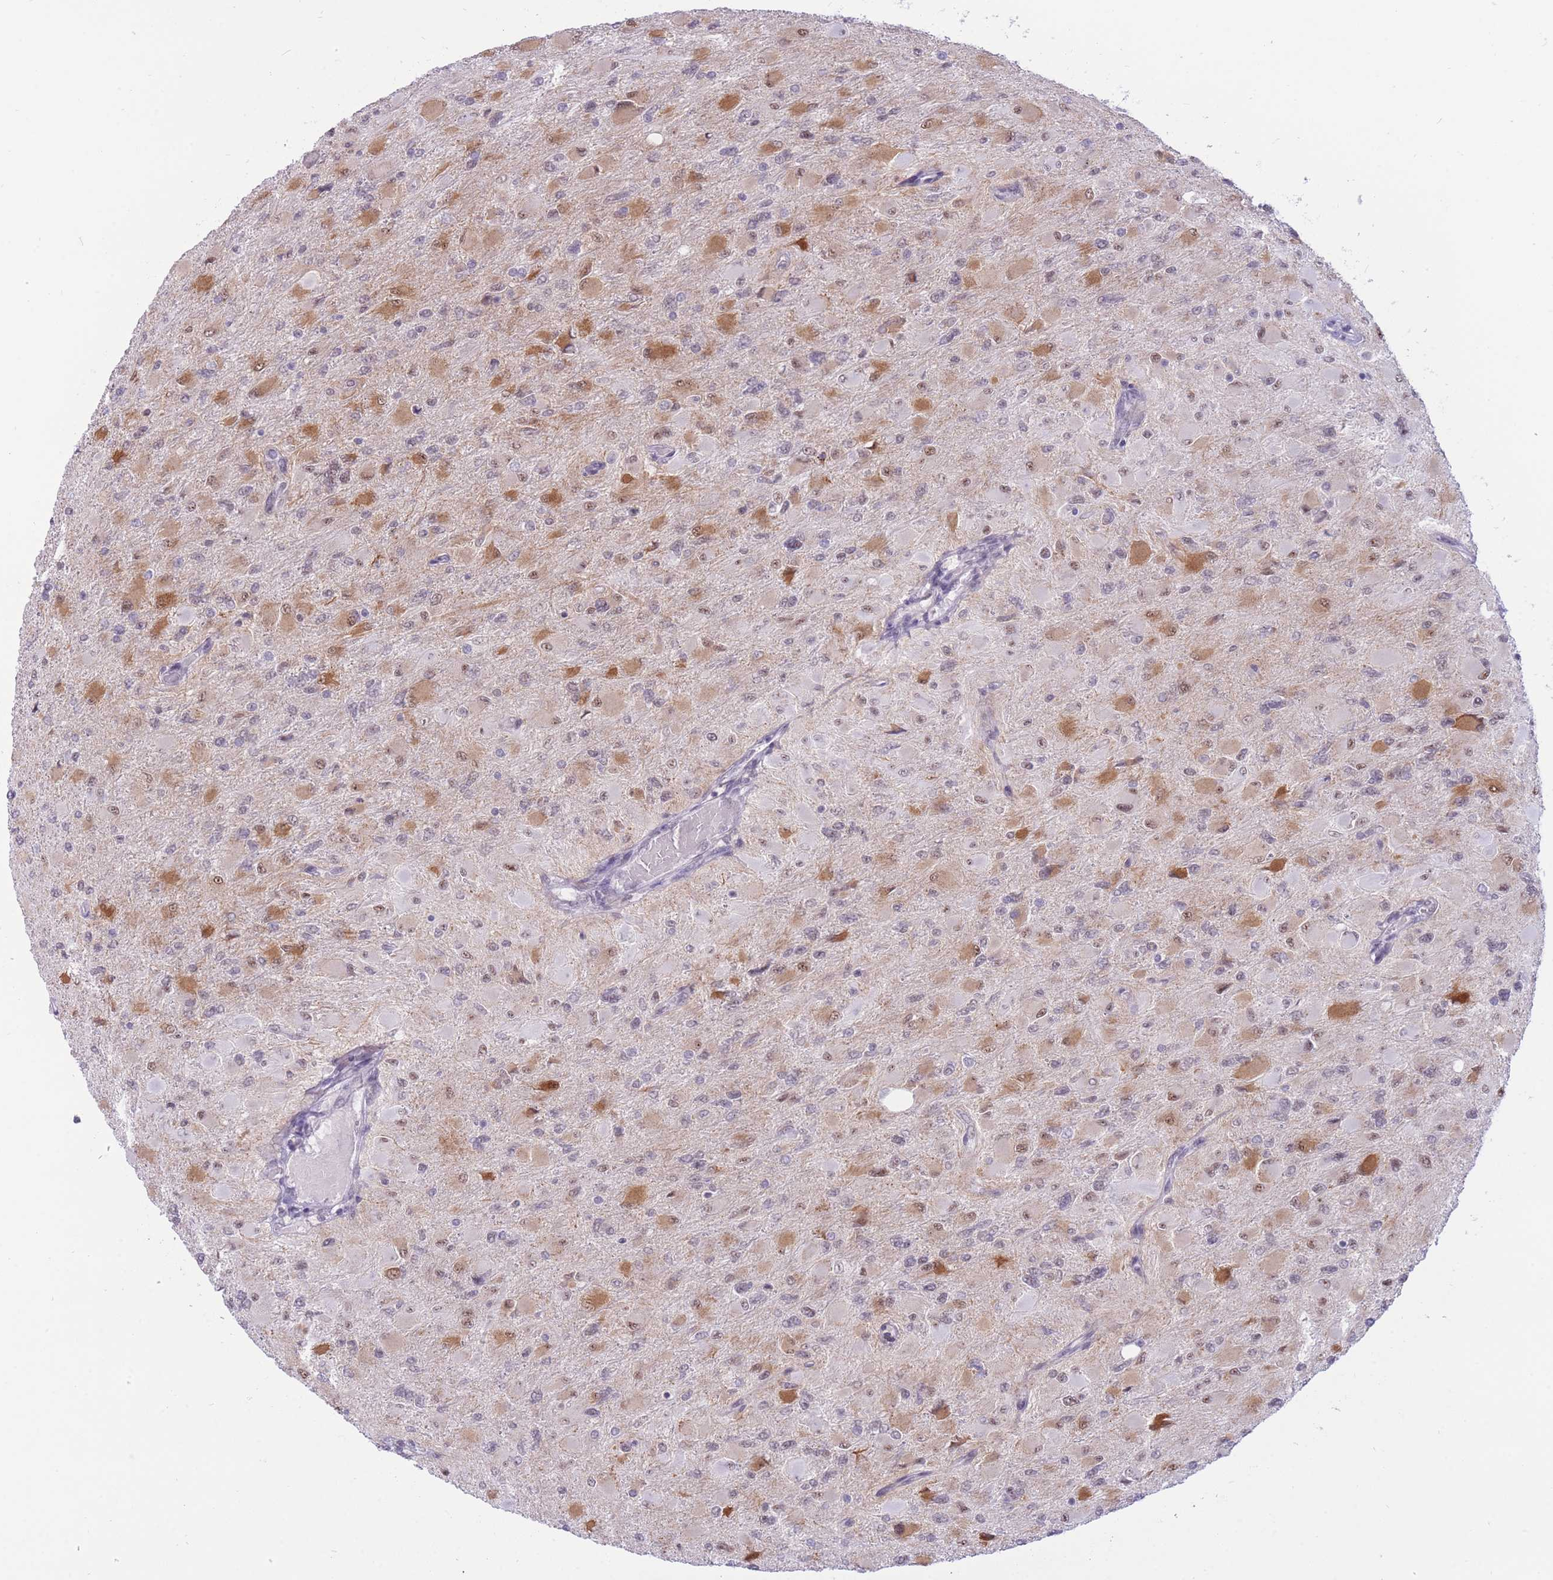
{"staining": {"intensity": "moderate", "quantity": "25%-75%", "location": "cytoplasmic/membranous,nuclear"}, "tissue": "glioma", "cell_type": "Tumor cells", "image_type": "cancer", "snomed": [{"axis": "morphology", "description": "Glioma, malignant, High grade"}, {"axis": "topography", "description": "Cerebral cortex"}], "caption": "Tumor cells reveal medium levels of moderate cytoplasmic/membranous and nuclear staining in approximately 25%-75% of cells in malignant glioma (high-grade).", "gene": "CYP2B6", "patient": {"sex": "female", "age": 36}}